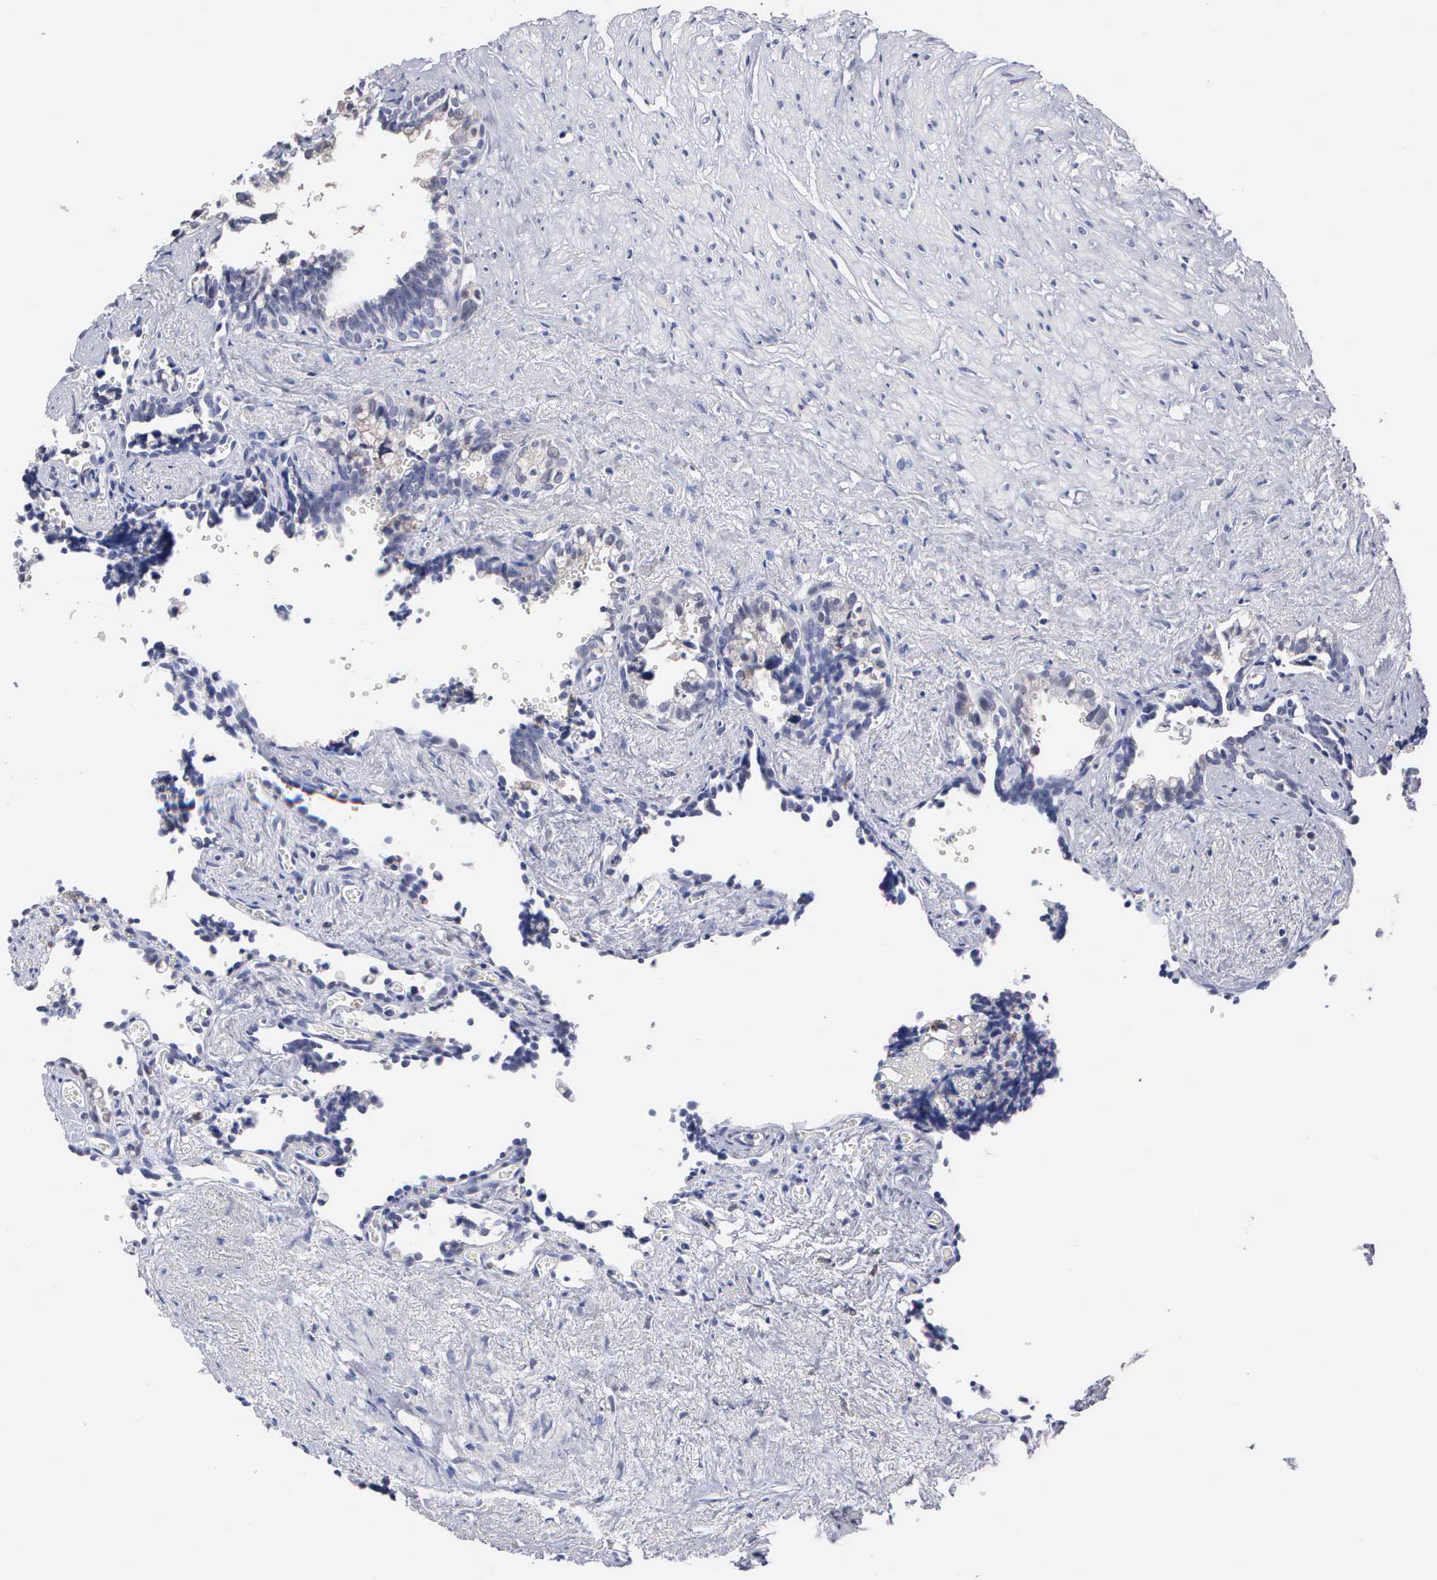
{"staining": {"intensity": "weak", "quantity": "25%-75%", "location": "nuclear"}, "tissue": "seminal vesicle", "cell_type": "Glandular cells", "image_type": "normal", "snomed": [{"axis": "morphology", "description": "Normal tissue, NOS"}, {"axis": "topography", "description": "Seminal veicle"}], "caption": "Brown immunohistochemical staining in benign human seminal vesicle reveals weak nuclear staining in approximately 25%-75% of glandular cells.", "gene": "KDM6A", "patient": {"sex": "male", "age": 60}}